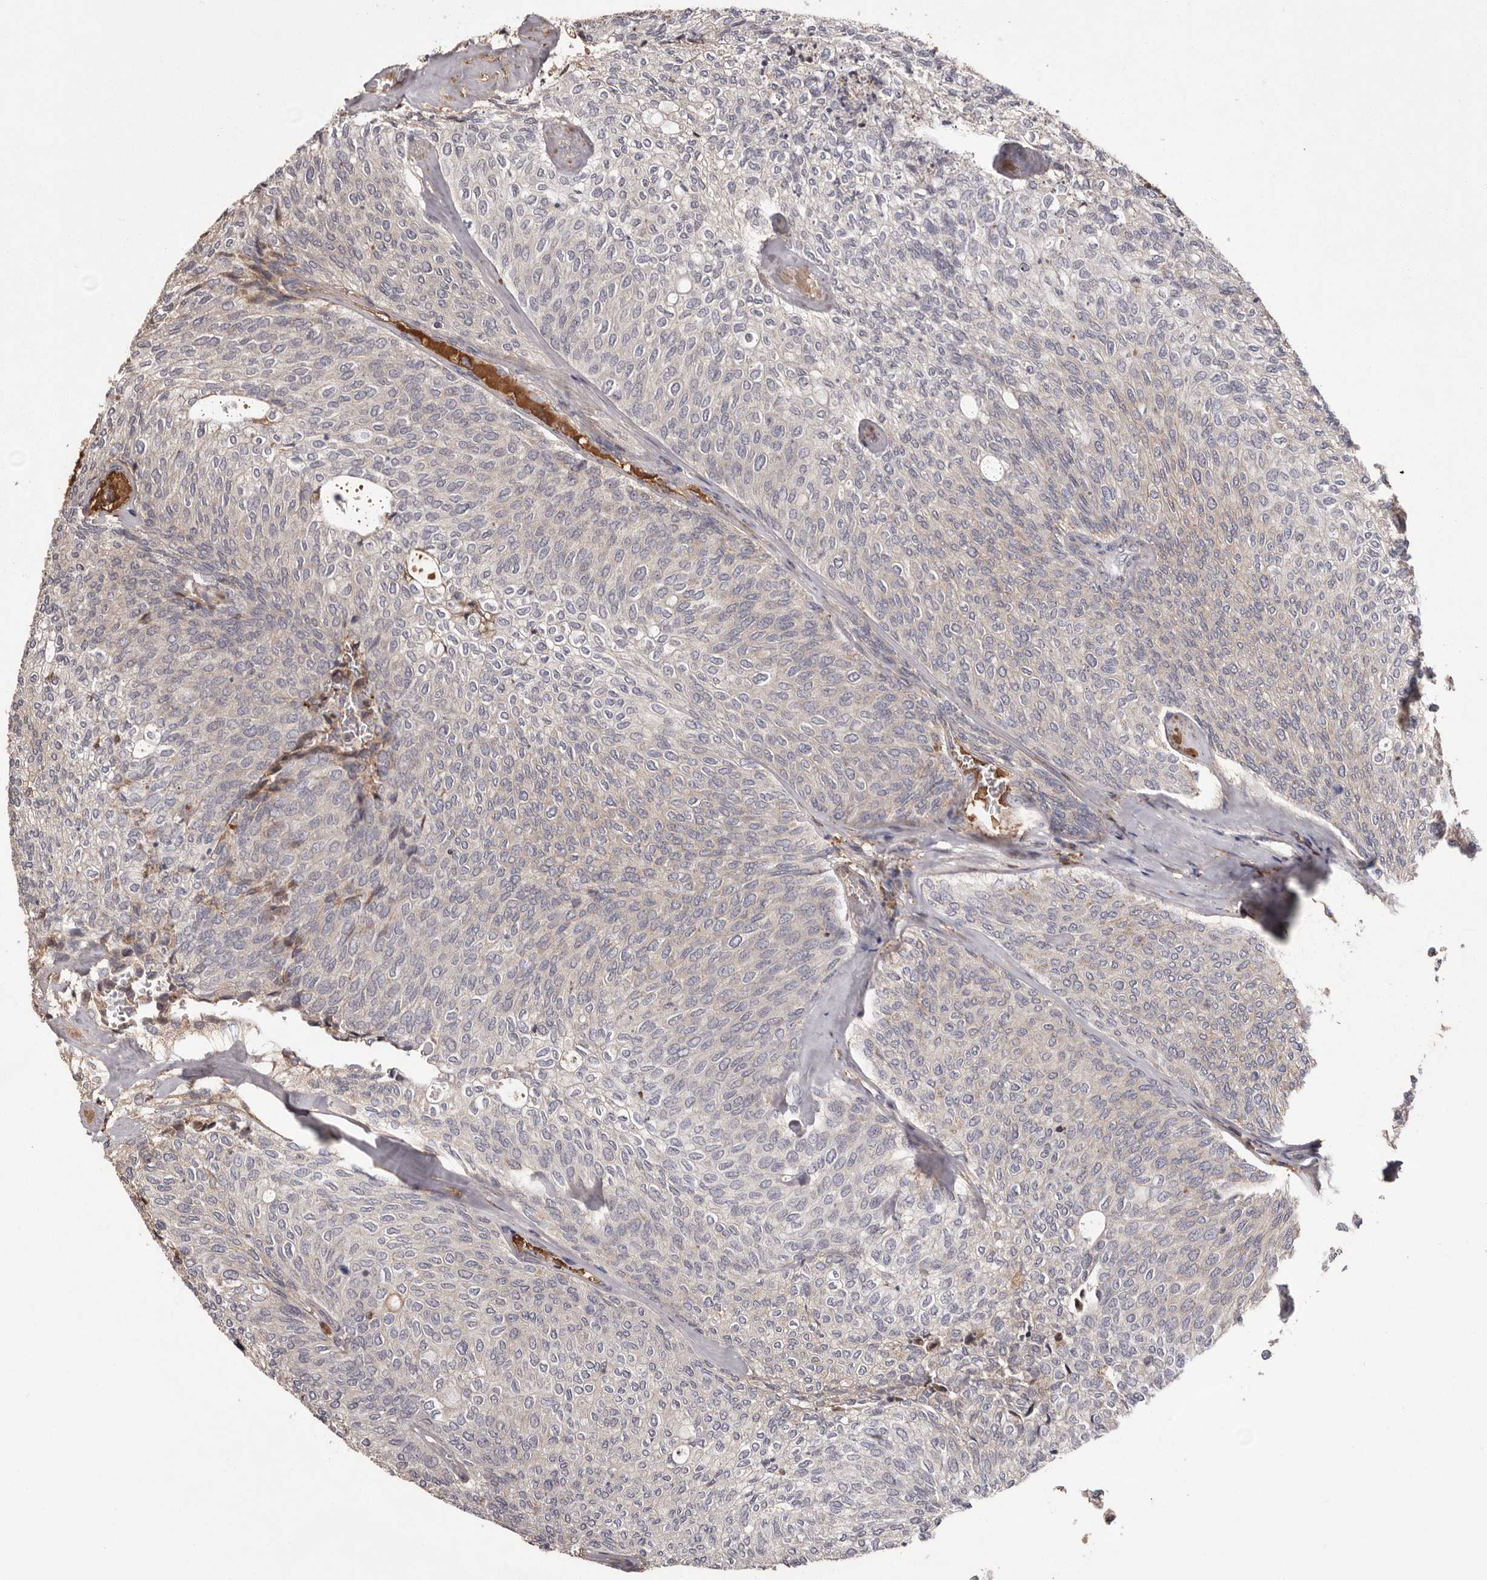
{"staining": {"intensity": "negative", "quantity": "none", "location": "none"}, "tissue": "urothelial cancer", "cell_type": "Tumor cells", "image_type": "cancer", "snomed": [{"axis": "morphology", "description": "Urothelial carcinoma, Low grade"}, {"axis": "topography", "description": "Urinary bladder"}], "caption": "There is no significant positivity in tumor cells of urothelial cancer.", "gene": "CYP1B1", "patient": {"sex": "female", "age": 79}}